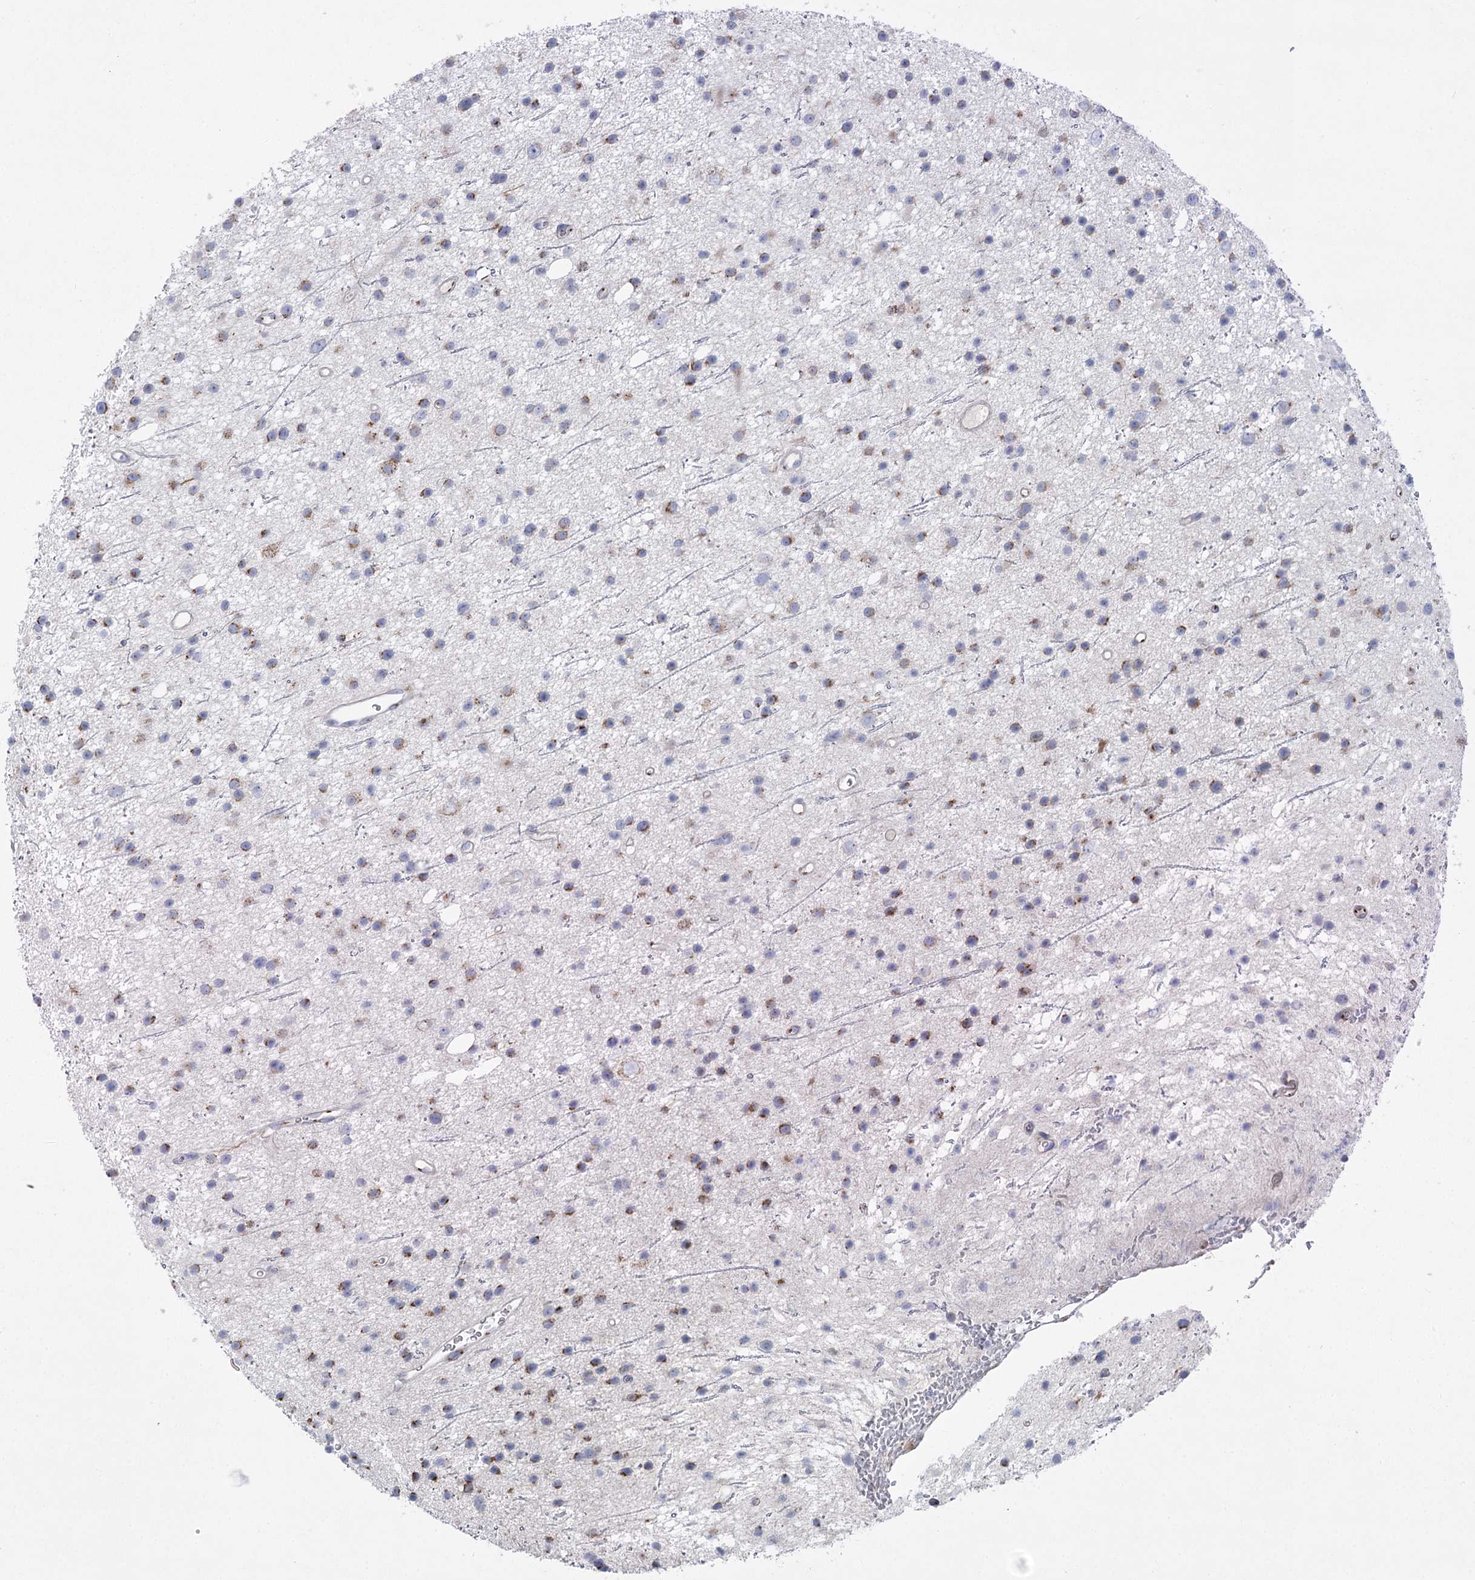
{"staining": {"intensity": "moderate", "quantity": "<25%", "location": "cytoplasmic/membranous"}, "tissue": "glioma", "cell_type": "Tumor cells", "image_type": "cancer", "snomed": [{"axis": "morphology", "description": "Glioma, malignant, Low grade"}, {"axis": "topography", "description": "Cerebral cortex"}], "caption": "Protein staining demonstrates moderate cytoplasmic/membranous staining in approximately <25% of tumor cells in glioma. Nuclei are stained in blue.", "gene": "NME7", "patient": {"sex": "female", "age": 39}}